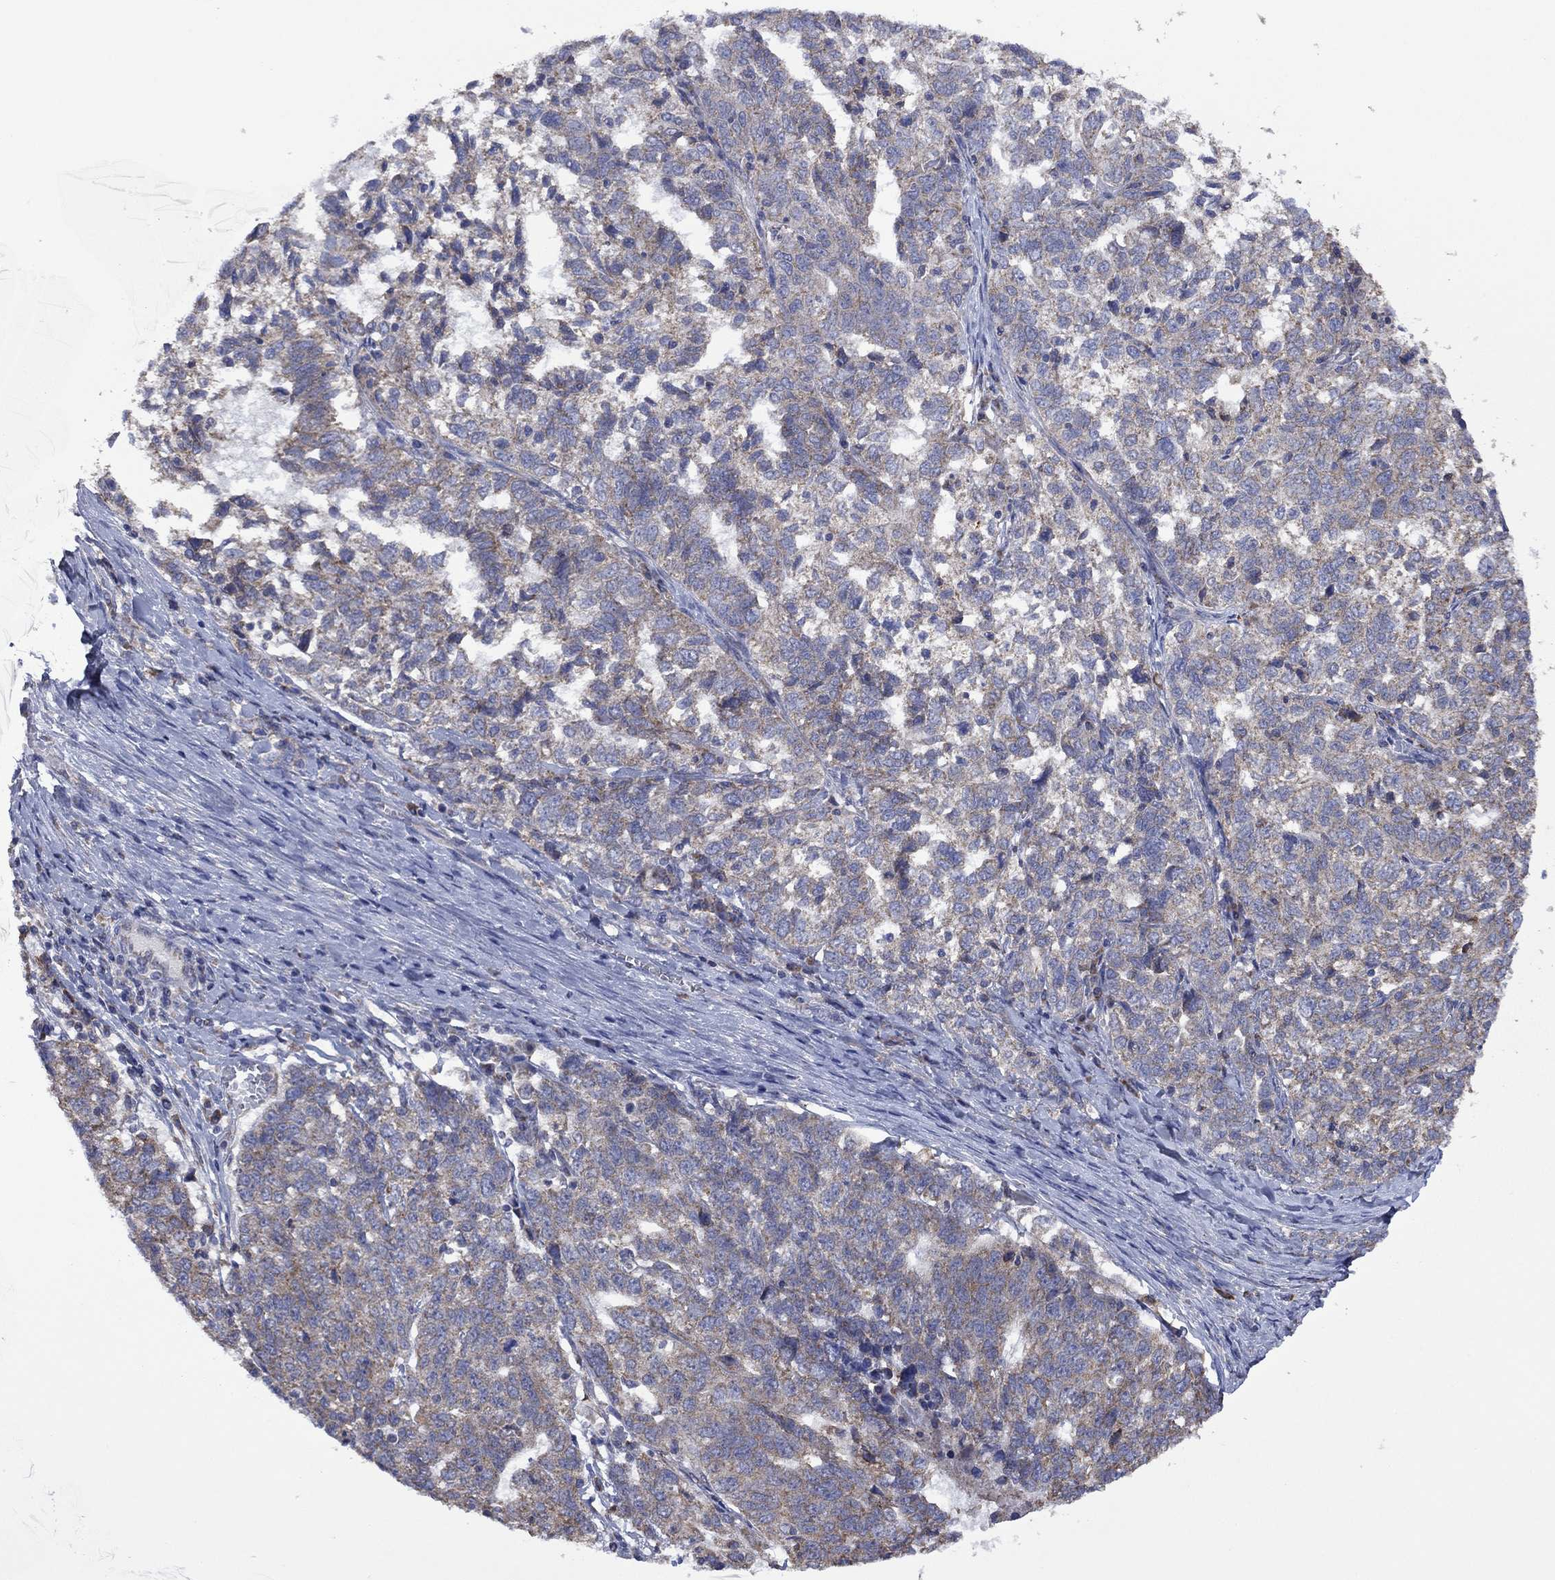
{"staining": {"intensity": "weak", "quantity": "25%-75%", "location": "cytoplasmic/membranous"}, "tissue": "ovarian cancer", "cell_type": "Tumor cells", "image_type": "cancer", "snomed": [{"axis": "morphology", "description": "Cystadenocarcinoma, serous, NOS"}, {"axis": "topography", "description": "Ovary"}], "caption": "Serous cystadenocarcinoma (ovarian) stained with a protein marker displays weak staining in tumor cells.", "gene": "FURIN", "patient": {"sex": "female", "age": 71}}